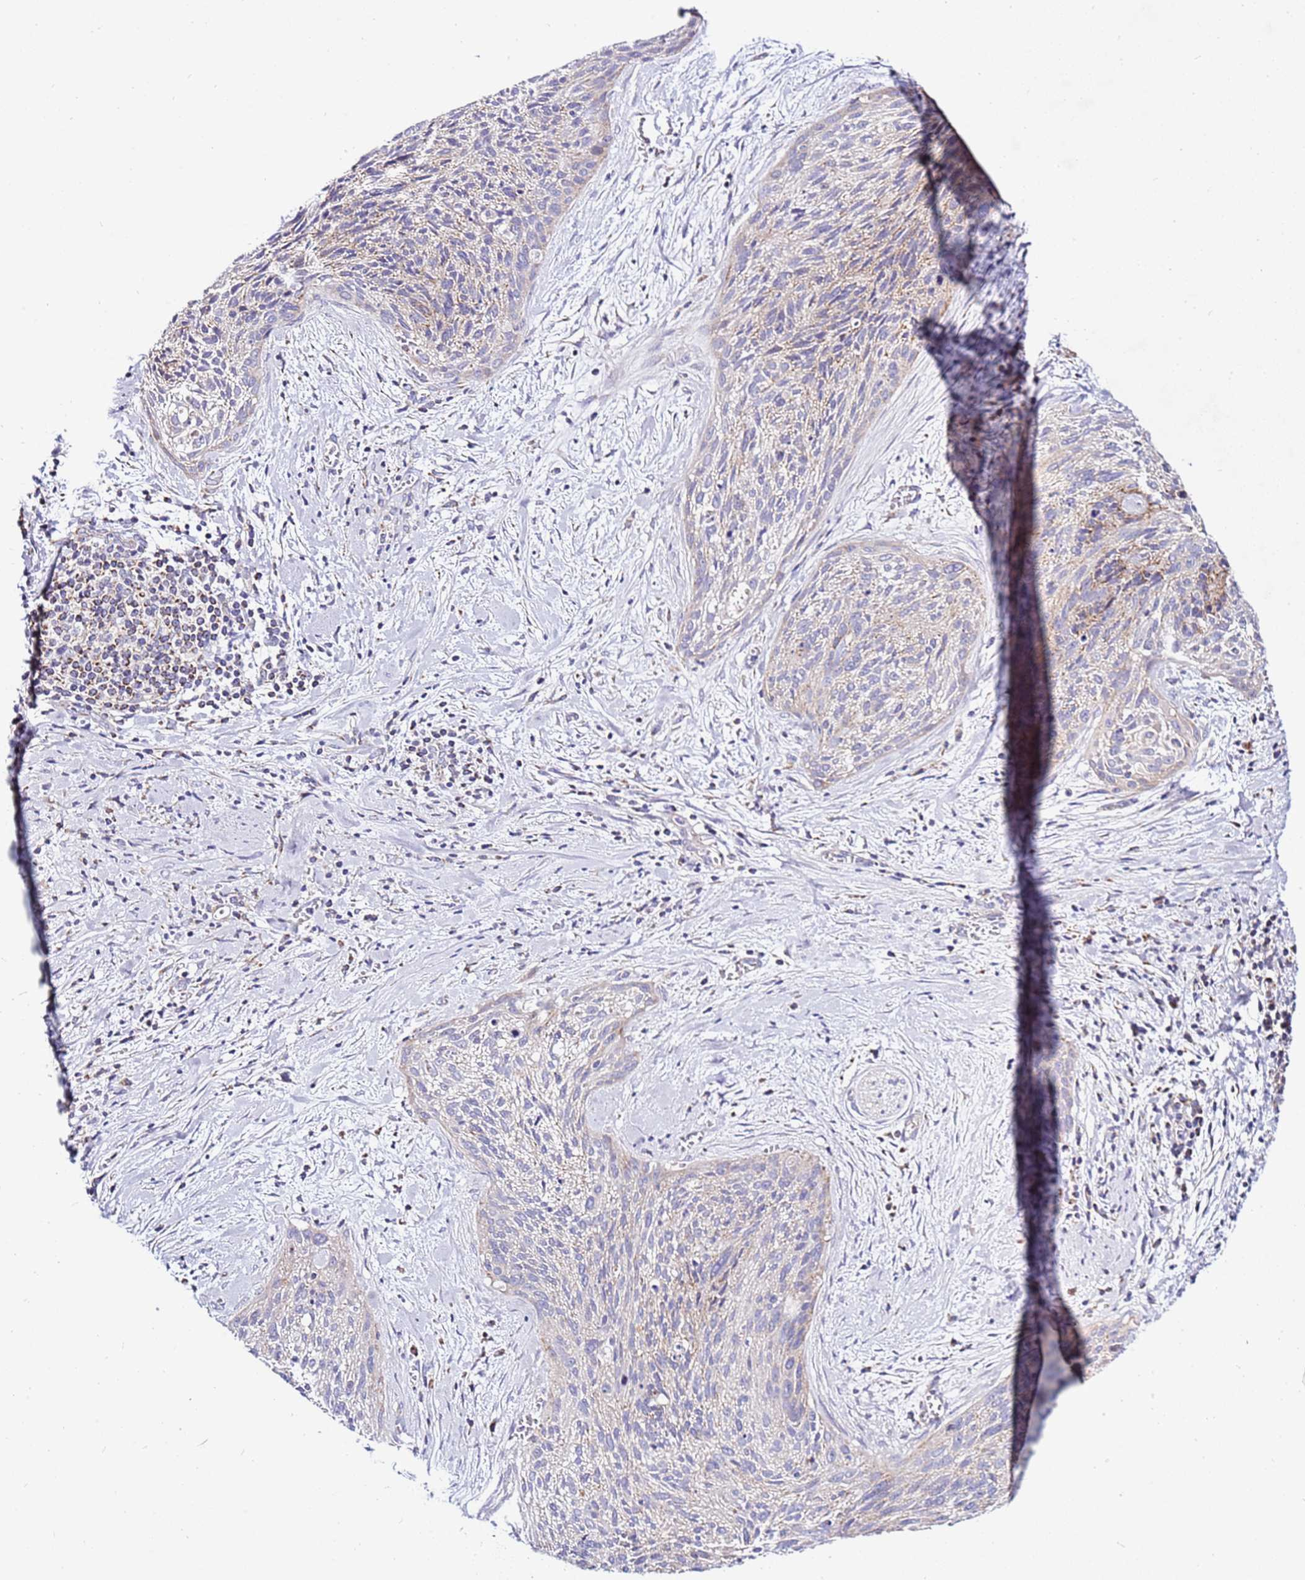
{"staining": {"intensity": "weak", "quantity": "<25%", "location": "cytoplasmic/membranous"}, "tissue": "cervical cancer", "cell_type": "Tumor cells", "image_type": "cancer", "snomed": [{"axis": "morphology", "description": "Squamous cell carcinoma, NOS"}, {"axis": "topography", "description": "Cervix"}], "caption": "Immunohistochemistry (IHC) micrograph of neoplastic tissue: human cervical cancer stained with DAB demonstrates no significant protein positivity in tumor cells.", "gene": "IGF1R", "patient": {"sex": "female", "age": 55}}